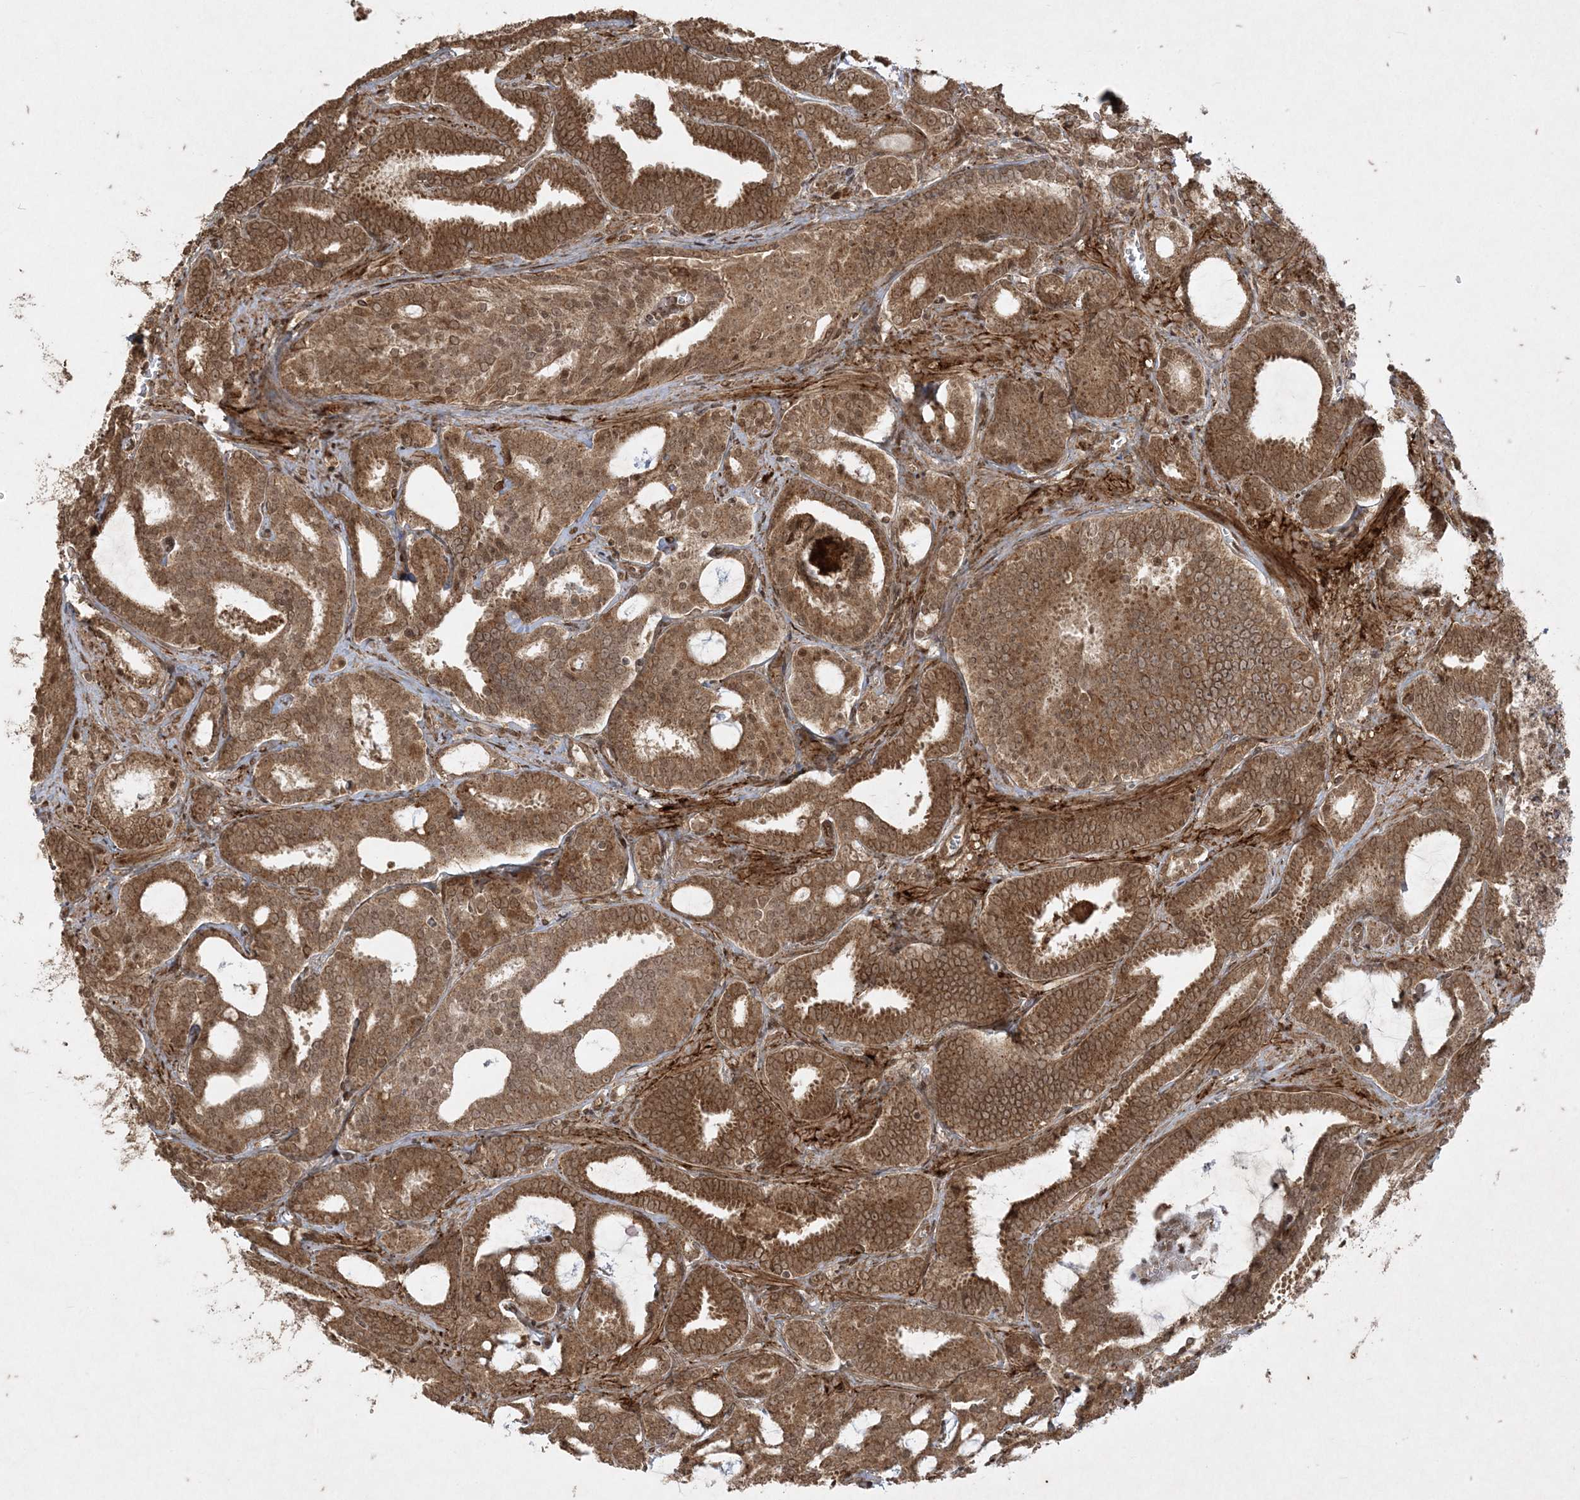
{"staining": {"intensity": "moderate", "quantity": ">75%", "location": "cytoplasmic/membranous"}, "tissue": "prostate cancer", "cell_type": "Tumor cells", "image_type": "cancer", "snomed": [{"axis": "morphology", "description": "Adenocarcinoma, High grade"}, {"axis": "topography", "description": "Prostate and seminal vesicle, NOS"}], "caption": "This micrograph shows IHC staining of prostate high-grade adenocarcinoma, with medium moderate cytoplasmic/membranous positivity in approximately >75% of tumor cells.", "gene": "RRAS", "patient": {"sex": "male", "age": 67}}